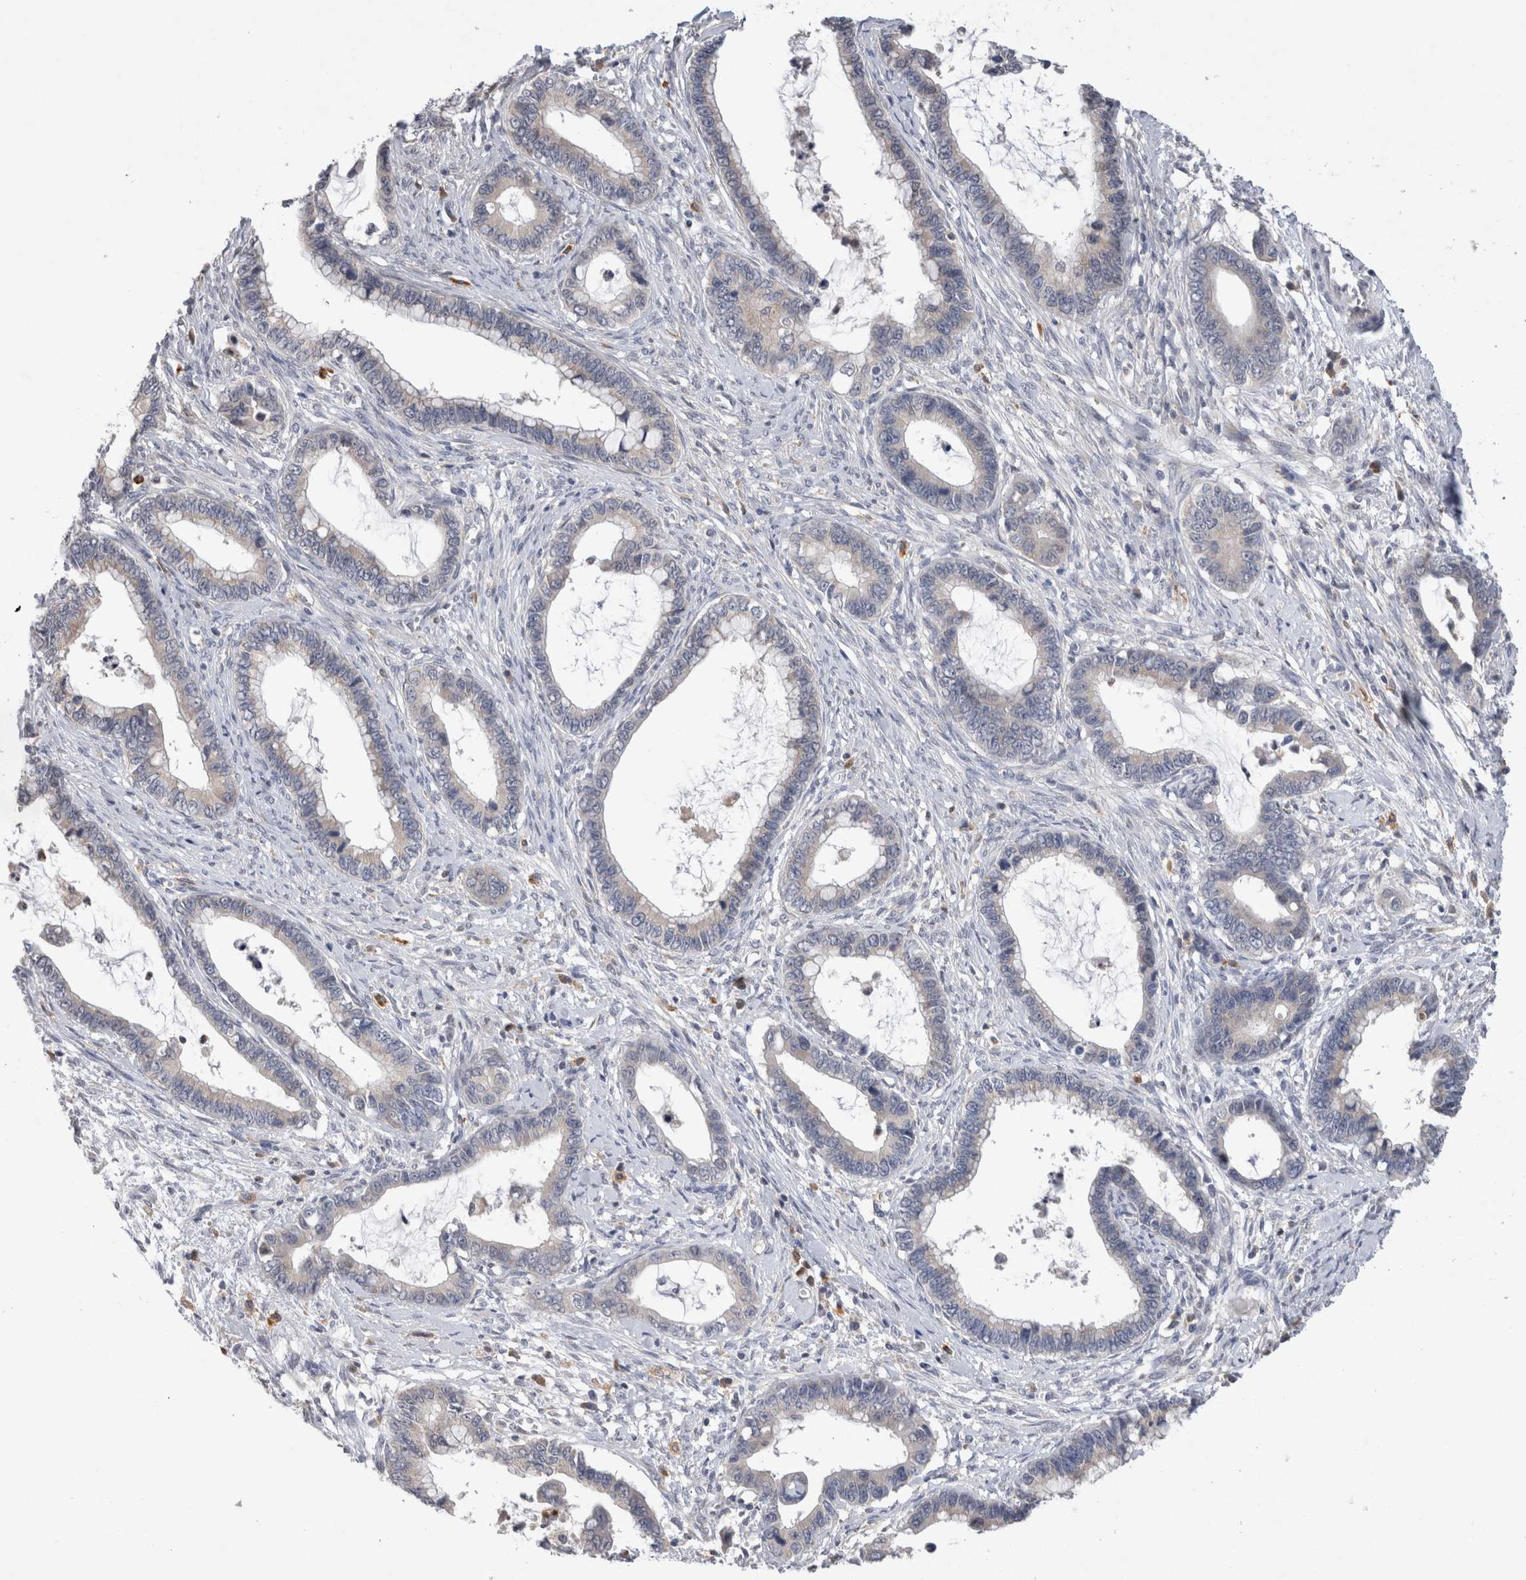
{"staining": {"intensity": "weak", "quantity": "<25%", "location": "cytoplasmic/membranous"}, "tissue": "cervical cancer", "cell_type": "Tumor cells", "image_type": "cancer", "snomed": [{"axis": "morphology", "description": "Adenocarcinoma, NOS"}, {"axis": "topography", "description": "Cervix"}], "caption": "Human adenocarcinoma (cervical) stained for a protein using immunohistochemistry displays no positivity in tumor cells.", "gene": "VSIG4", "patient": {"sex": "female", "age": 44}}